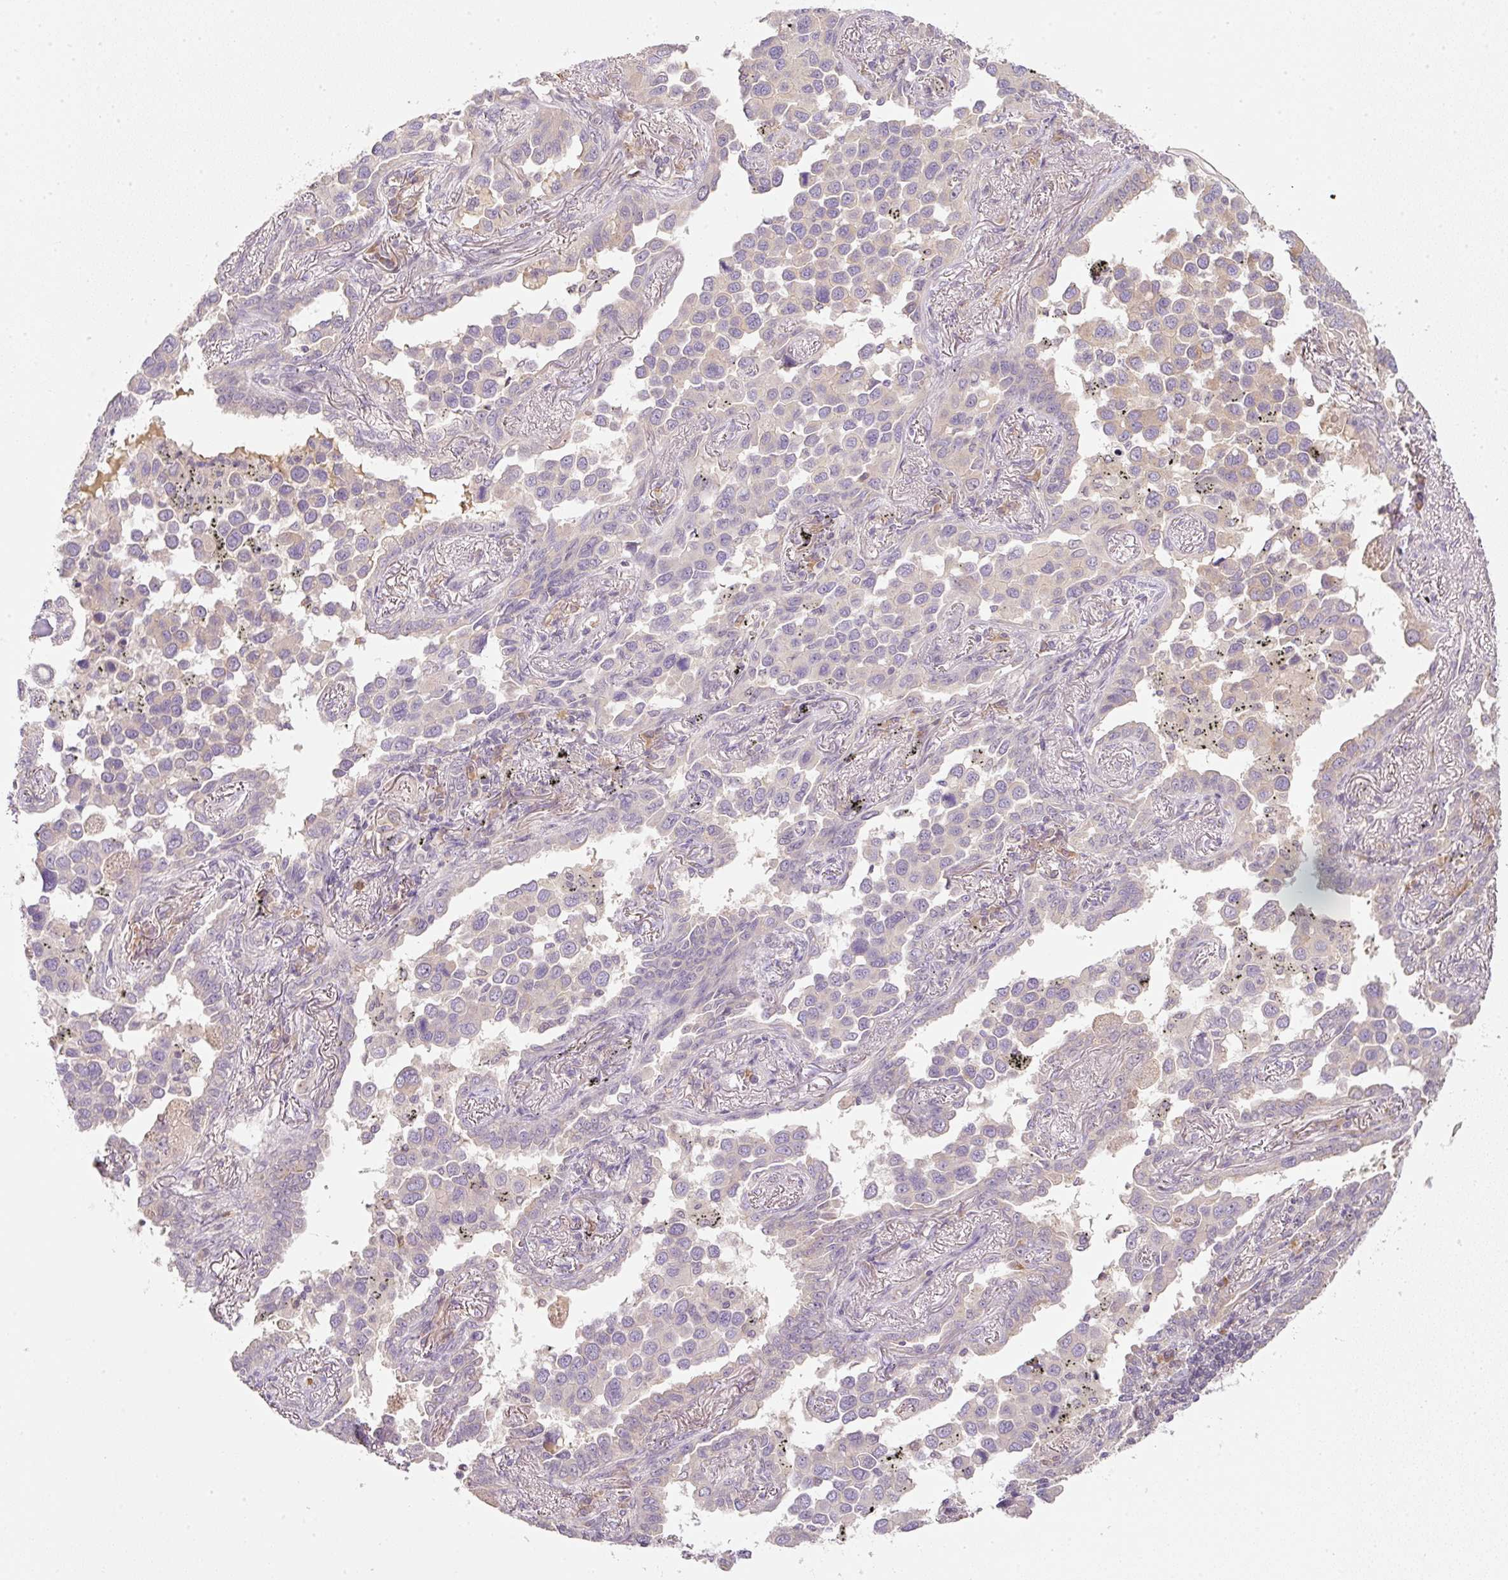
{"staining": {"intensity": "negative", "quantity": "none", "location": "none"}, "tissue": "lung cancer", "cell_type": "Tumor cells", "image_type": "cancer", "snomed": [{"axis": "morphology", "description": "Adenocarcinoma, NOS"}, {"axis": "topography", "description": "Lung"}], "caption": "Immunohistochemistry (IHC) photomicrograph of neoplastic tissue: human lung adenocarcinoma stained with DAB shows no significant protein staining in tumor cells.", "gene": "CTTNBP2", "patient": {"sex": "male", "age": 67}}